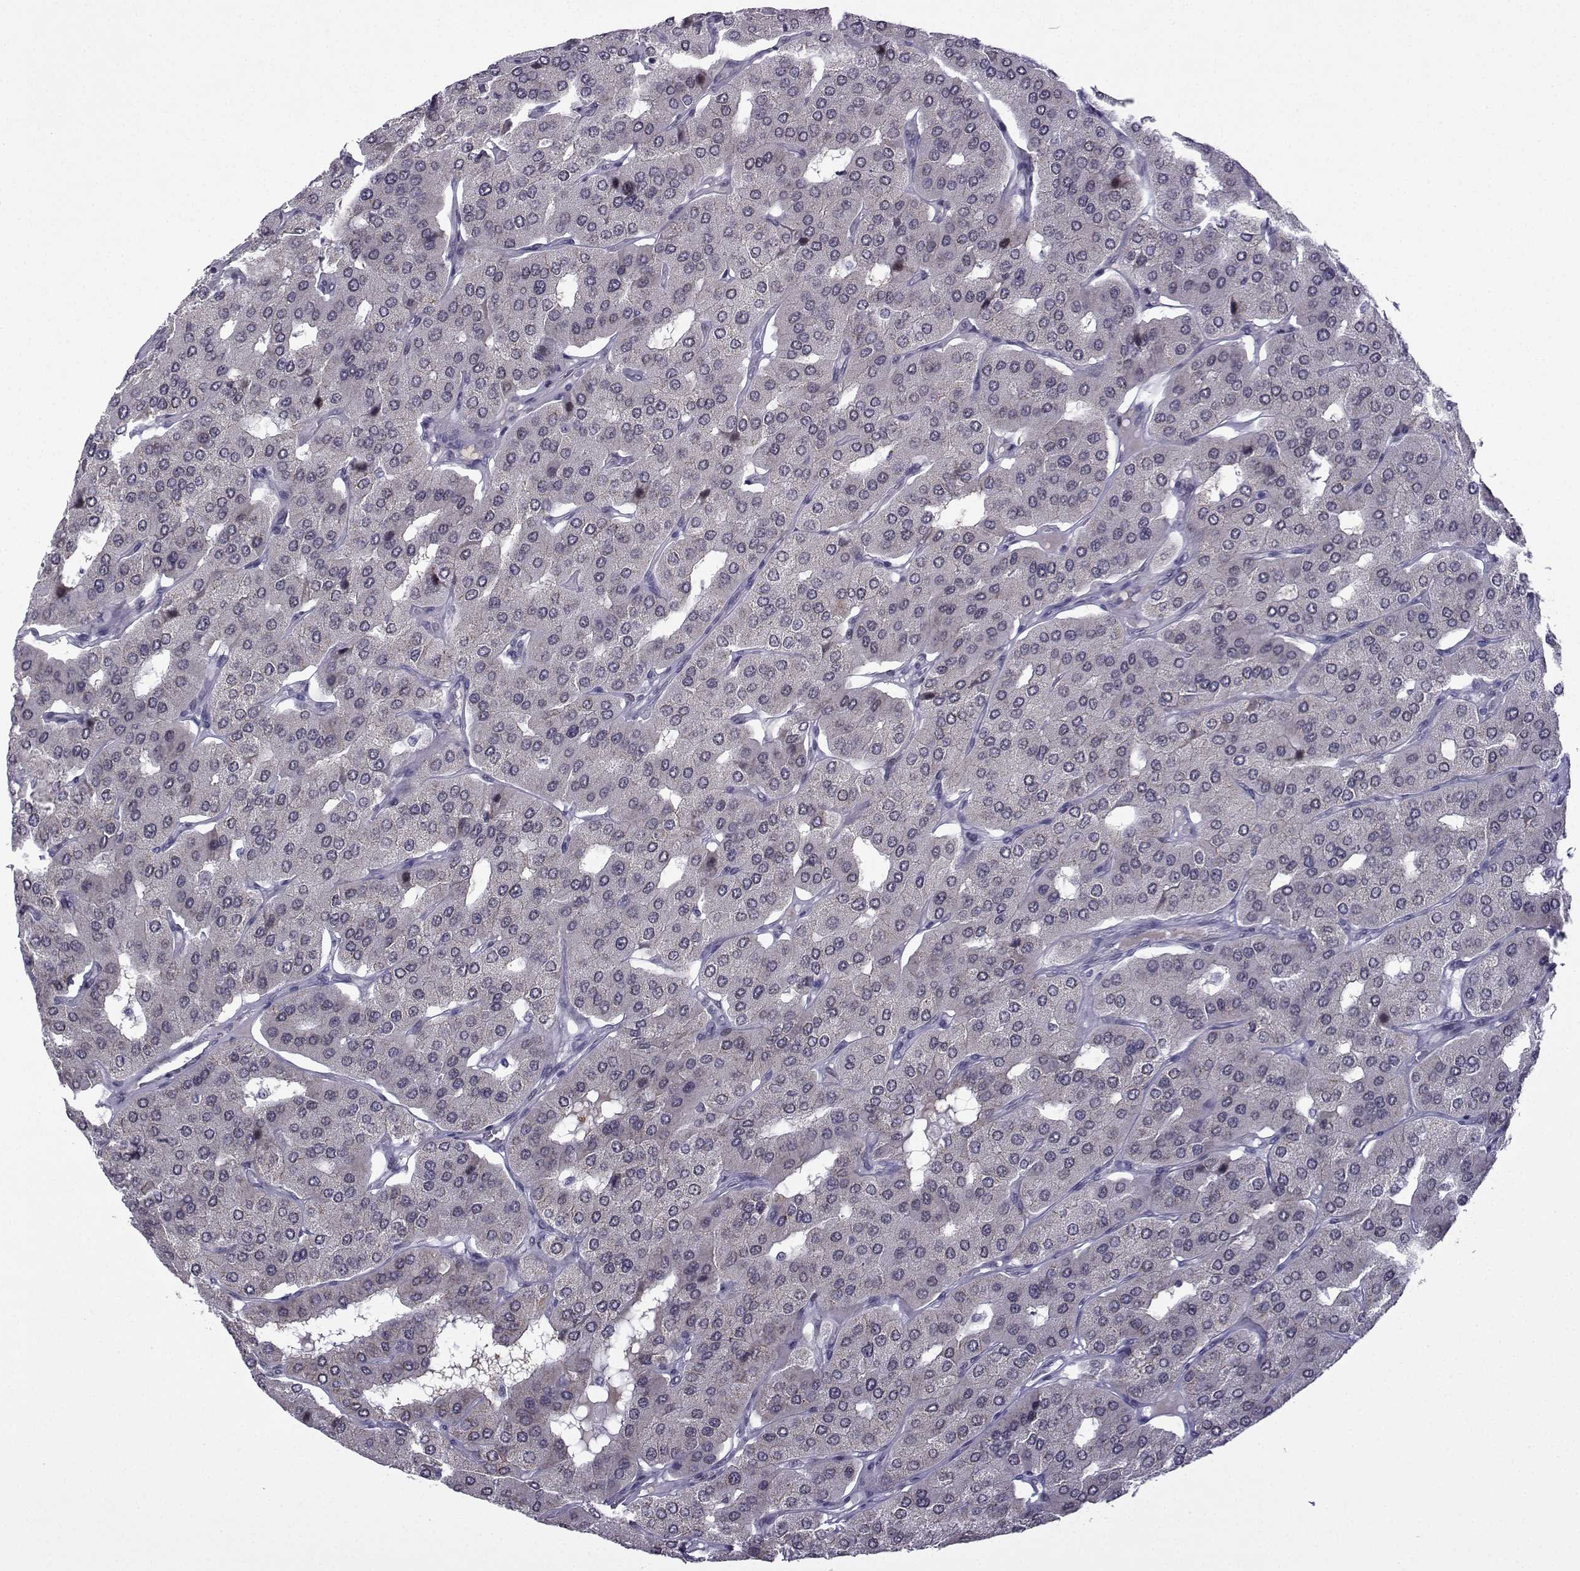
{"staining": {"intensity": "negative", "quantity": "none", "location": "none"}, "tissue": "parathyroid gland", "cell_type": "Glandular cells", "image_type": "normal", "snomed": [{"axis": "morphology", "description": "Normal tissue, NOS"}, {"axis": "morphology", "description": "Adenoma, NOS"}, {"axis": "topography", "description": "Parathyroid gland"}], "caption": "The photomicrograph demonstrates no significant staining in glandular cells of parathyroid gland.", "gene": "FGF3", "patient": {"sex": "female", "age": 86}}